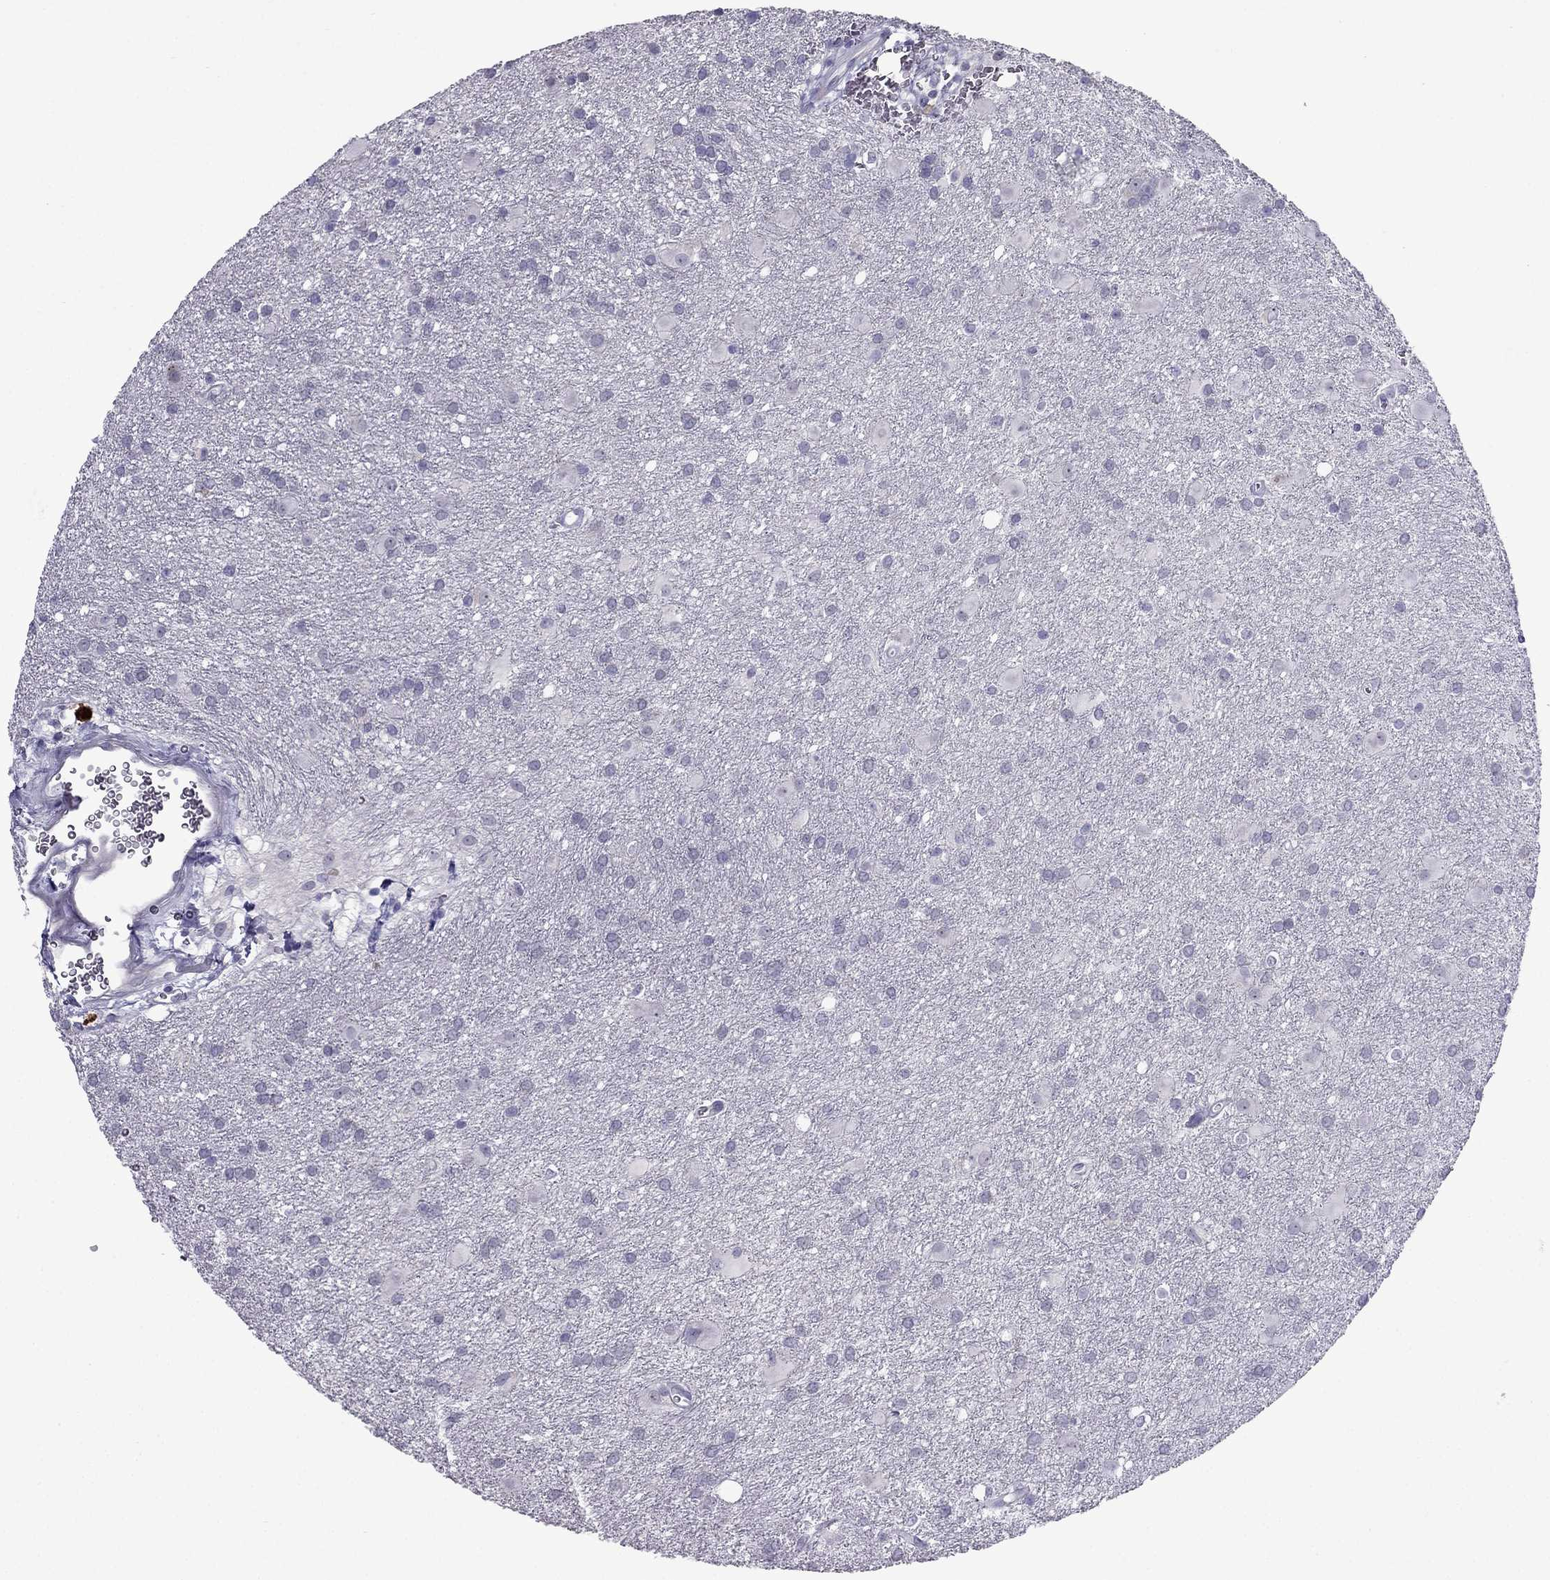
{"staining": {"intensity": "negative", "quantity": "none", "location": "none"}, "tissue": "glioma", "cell_type": "Tumor cells", "image_type": "cancer", "snomed": [{"axis": "morphology", "description": "Glioma, malignant, Low grade"}, {"axis": "topography", "description": "Brain"}], "caption": "Tumor cells are negative for brown protein staining in malignant glioma (low-grade). (DAB (3,3'-diaminobenzidine) immunohistochemistry (IHC) with hematoxylin counter stain).", "gene": "MYBPH", "patient": {"sex": "male", "age": 58}}